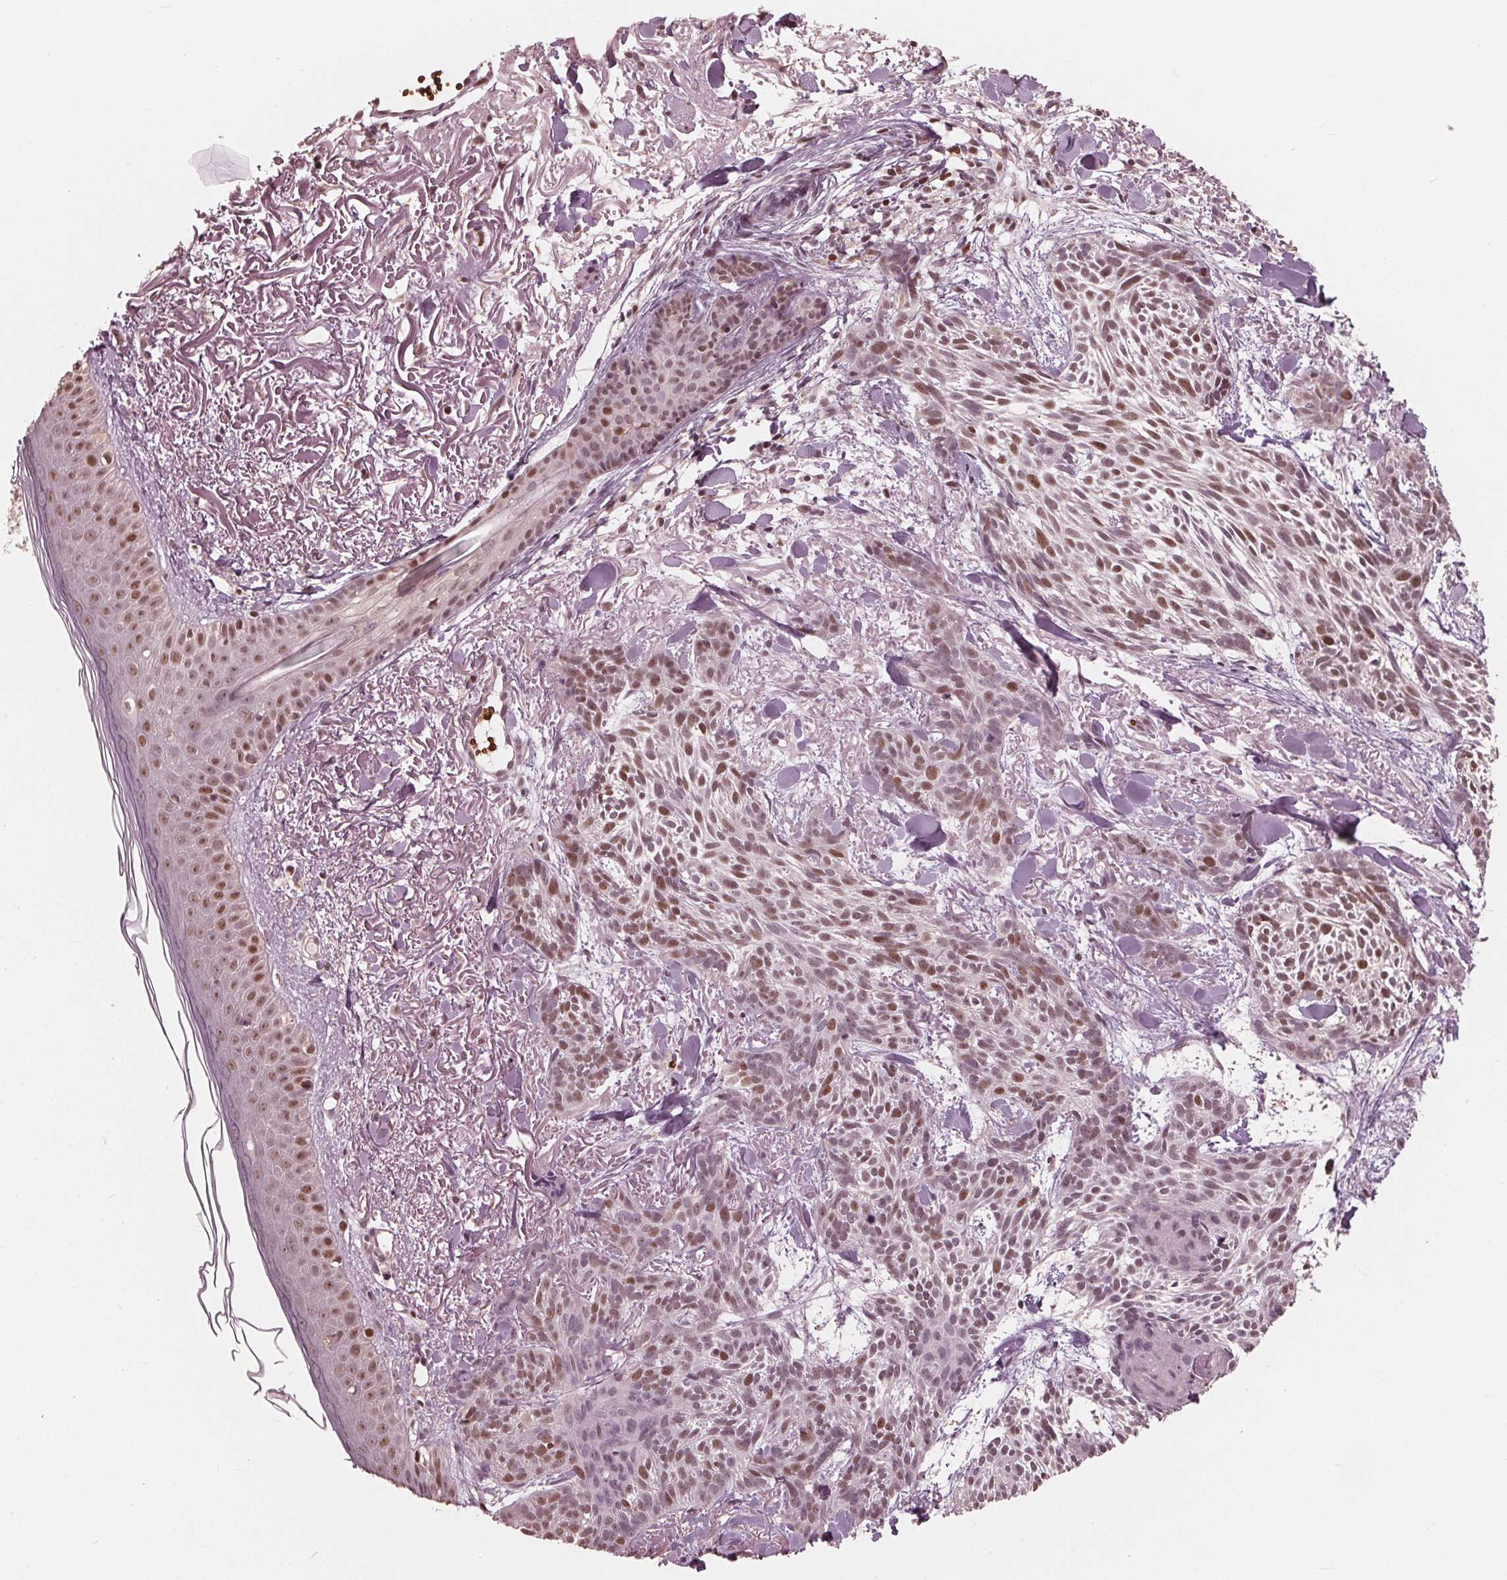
{"staining": {"intensity": "moderate", "quantity": ">75%", "location": "nuclear"}, "tissue": "skin cancer", "cell_type": "Tumor cells", "image_type": "cancer", "snomed": [{"axis": "morphology", "description": "Basal cell carcinoma"}, {"axis": "topography", "description": "Skin"}], "caption": "High-magnification brightfield microscopy of skin cancer (basal cell carcinoma) stained with DAB (brown) and counterstained with hematoxylin (blue). tumor cells exhibit moderate nuclear staining is appreciated in approximately>75% of cells.", "gene": "HIRIP3", "patient": {"sex": "female", "age": 78}}